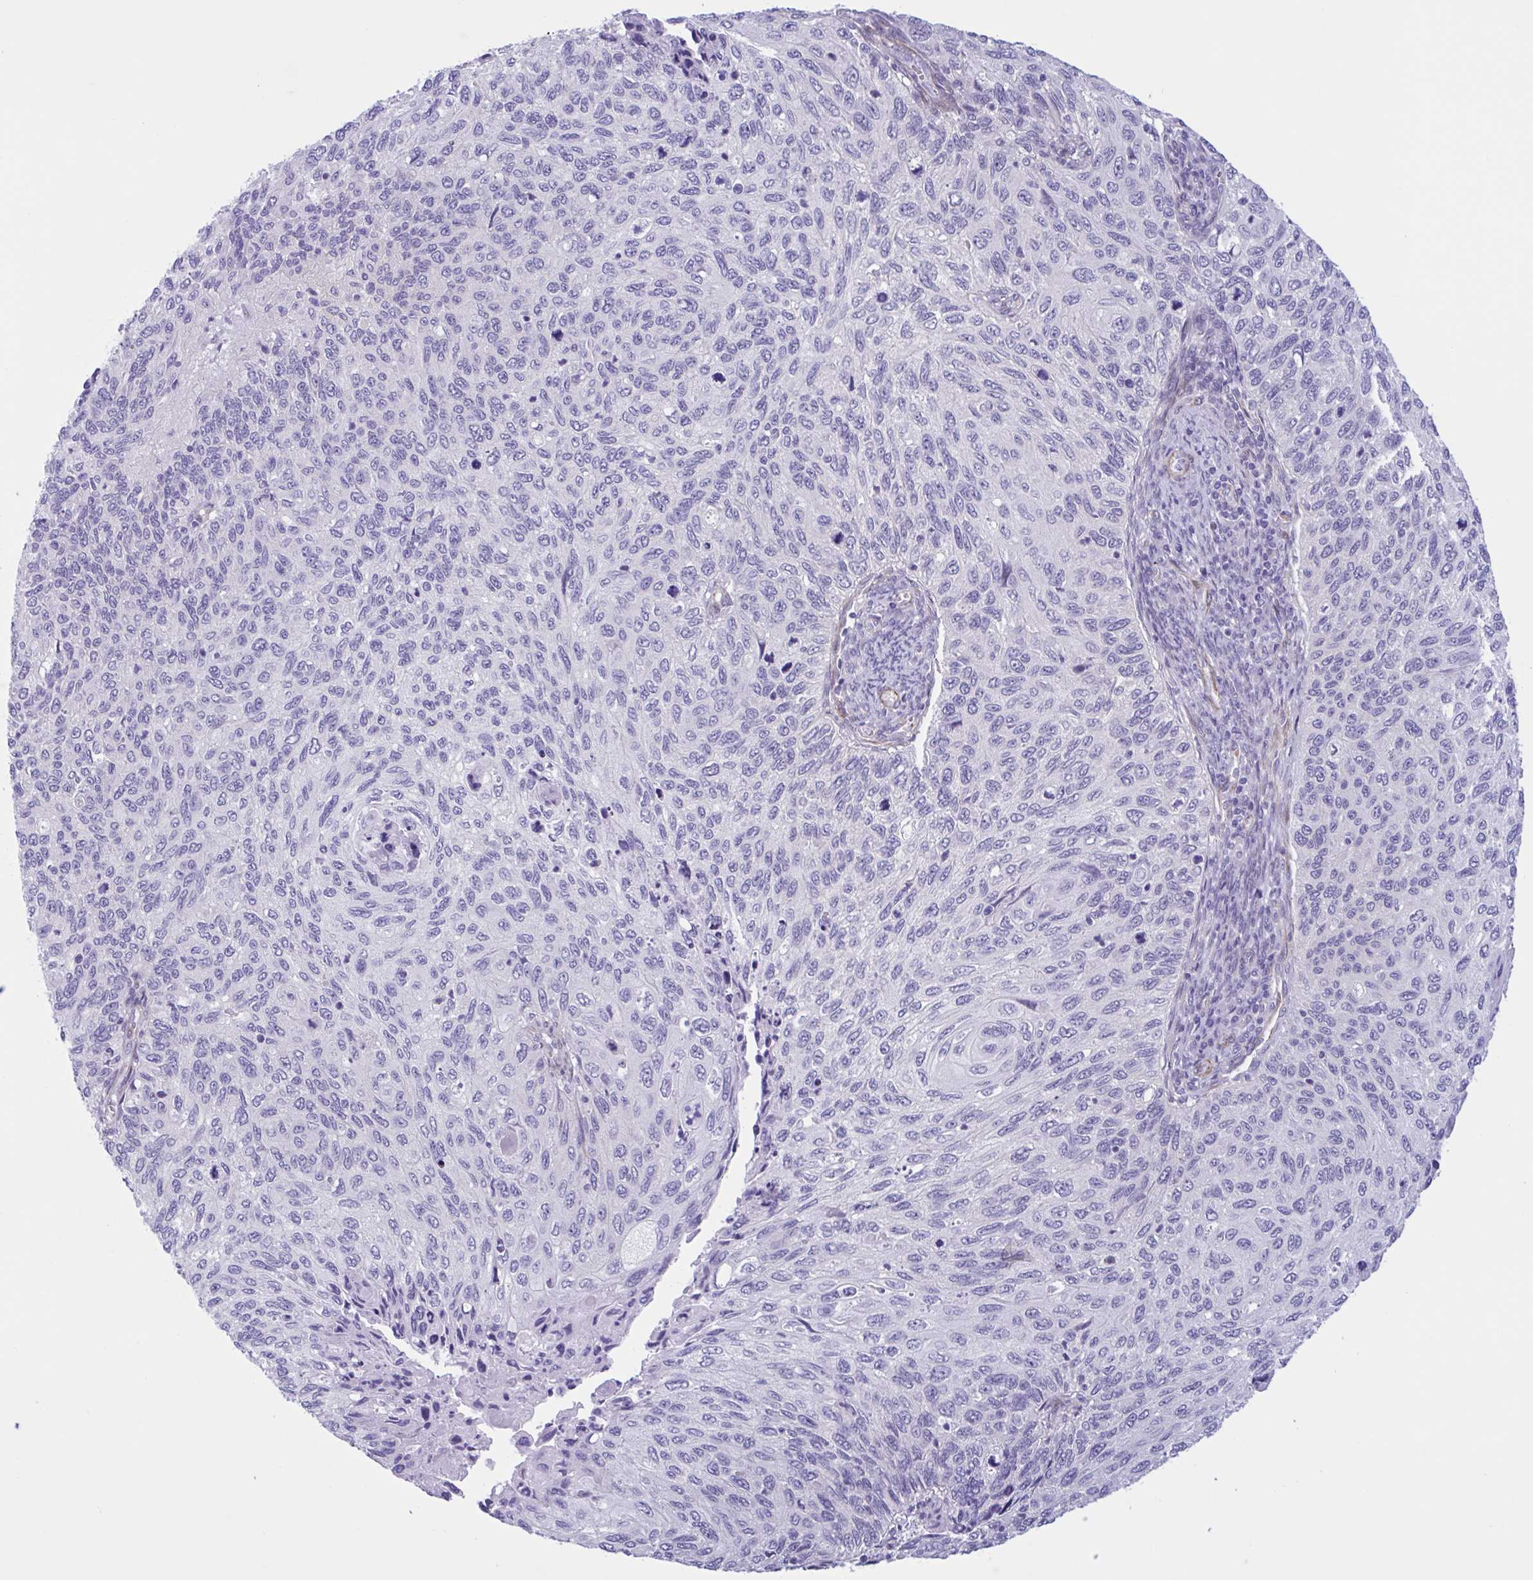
{"staining": {"intensity": "negative", "quantity": "none", "location": "none"}, "tissue": "cervical cancer", "cell_type": "Tumor cells", "image_type": "cancer", "snomed": [{"axis": "morphology", "description": "Squamous cell carcinoma, NOS"}, {"axis": "topography", "description": "Cervix"}], "caption": "Tumor cells show no significant expression in cervical cancer. (Stains: DAB immunohistochemistry with hematoxylin counter stain, Microscopy: brightfield microscopy at high magnification).", "gene": "AHCYL2", "patient": {"sex": "female", "age": 70}}